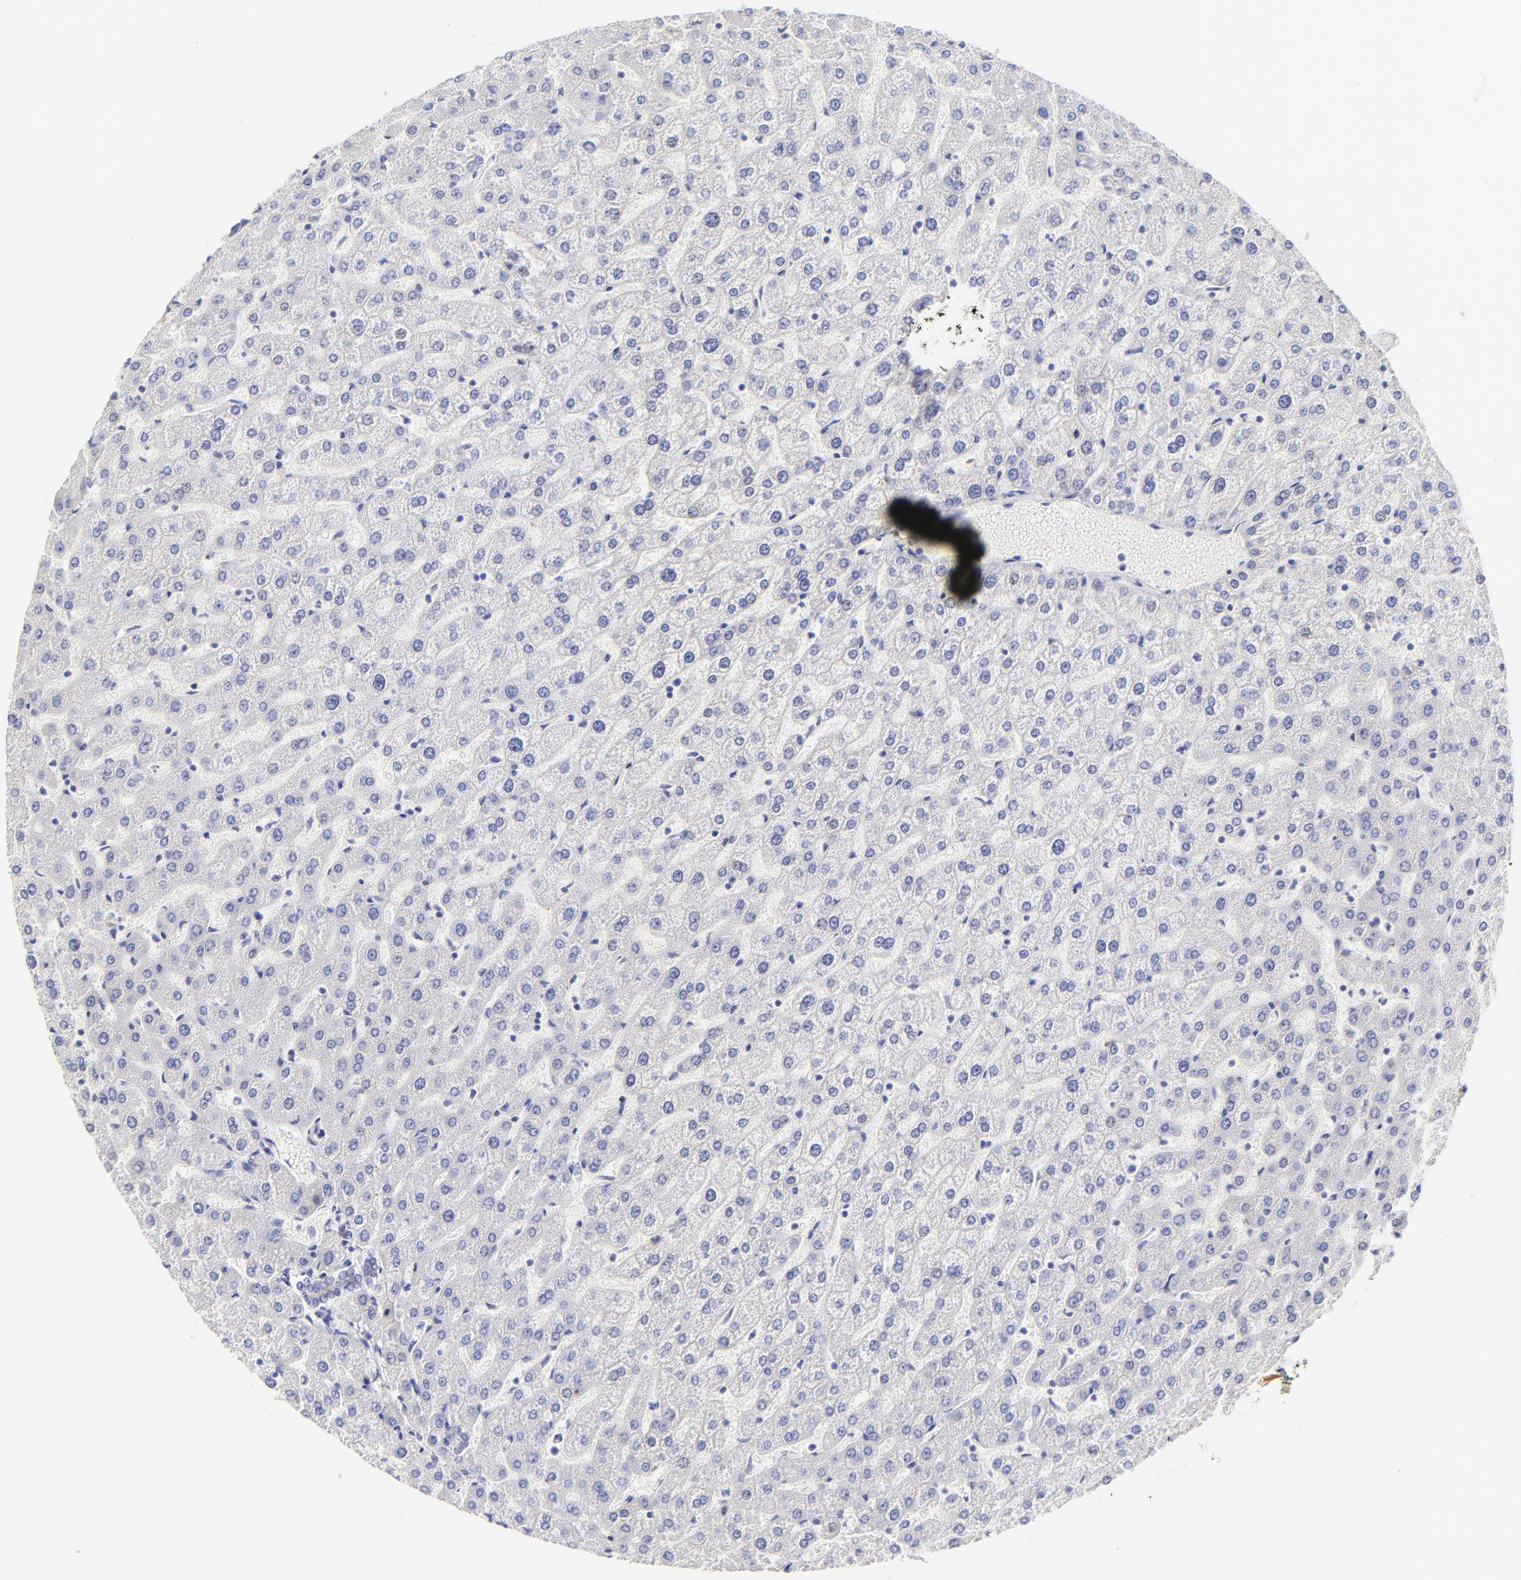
{"staining": {"intensity": "moderate", "quantity": "<25%", "location": "cytoplasmic/membranous"}, "tissue": "liver", "cell_type": "Cholangiocytes", "image_type": "normal", "snomed": [{"axis": "morphology", "description": "Normal tissue, NOS"}, {"axis": "morphology", "description": "Fibrosis, NOS"}, {"axis": "topography", "description": "Liver"}], "caption": "Immunohistochemical staining of benign human liver displays moderate cytoplasmic/membranous protein expression in about <25% of cholangiocytes.", "gene": "ASB9", "patient": {"sex": "female", "age": 29}}